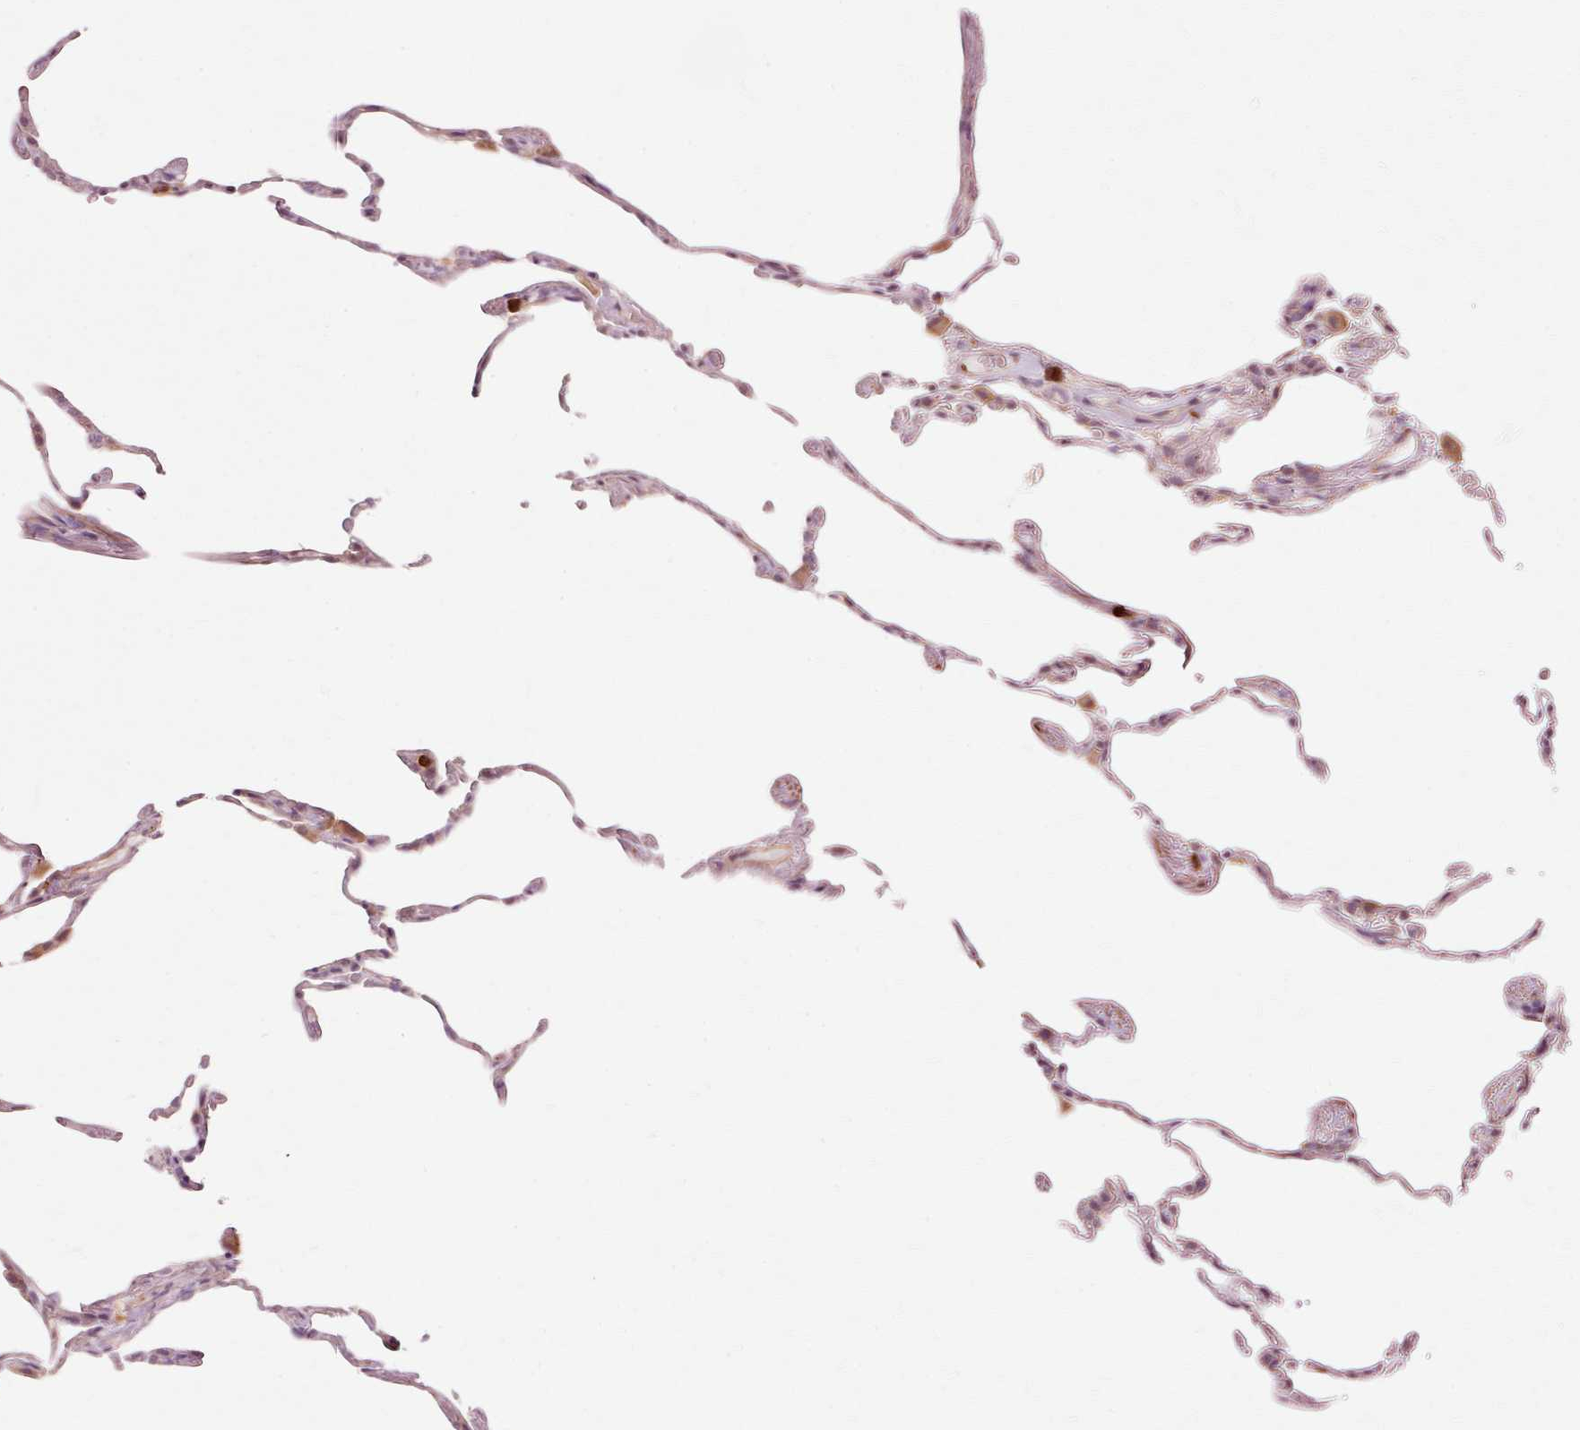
{"staining": {"intensity": "weak", "quantity": "<25%", "location": "cytoplasmic/membranous"}, "tissue": "lung", "cell_type": "Alveolar cells", "image_type": "normal", "snomed": [{"axis": "morphology", "description": "Normal tissue, NOS"}, {"axis": "topography", "description": "Lung"}], "caption": "The micrograph demonstrates no significant staining in alveolar cells of lung.", "gene": "RANBP2", "patient": {"sex": "female", "age": 57}}